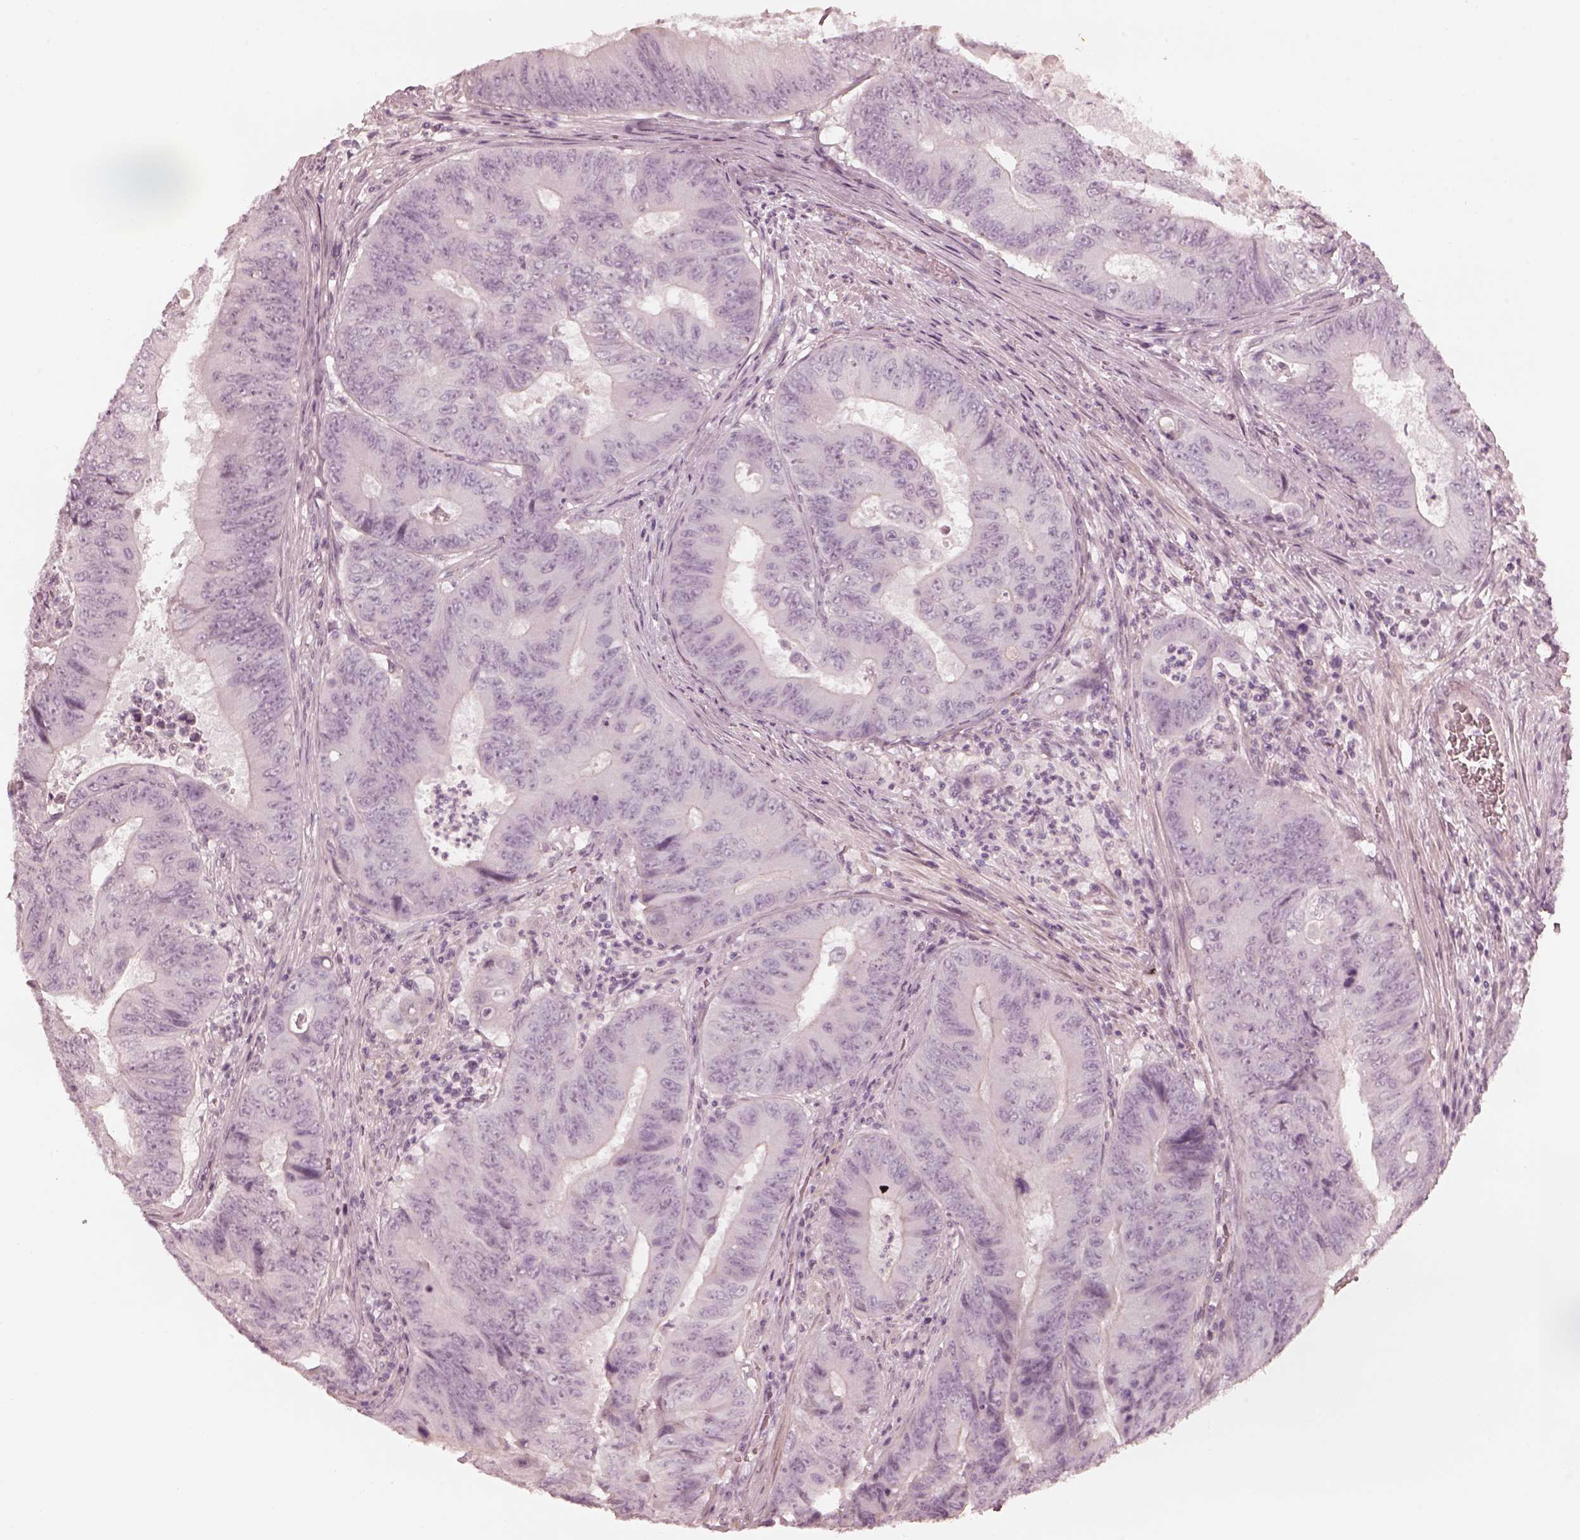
{"staining": {"intensity": "negative", "quantity": "none", "location": "none"}, "tissue": "colorectal cancer", "cell_type": "Tumor cells", "image_type": "cancer", "snomed": [{"axis": "morphology", "description": "Adenocarcinoma, NOS"}, {"axis": "topography", "description": "Colon"}], "caption": "A photomicrograph of human colorectal cancer (adenocarcinoma) is negative for staining in tumor cells. (Immunohistochemistry, brightfield microscopy, high magnification).", "gene": "ADRB3", "patient": {"sex": "female", "age": 48}}